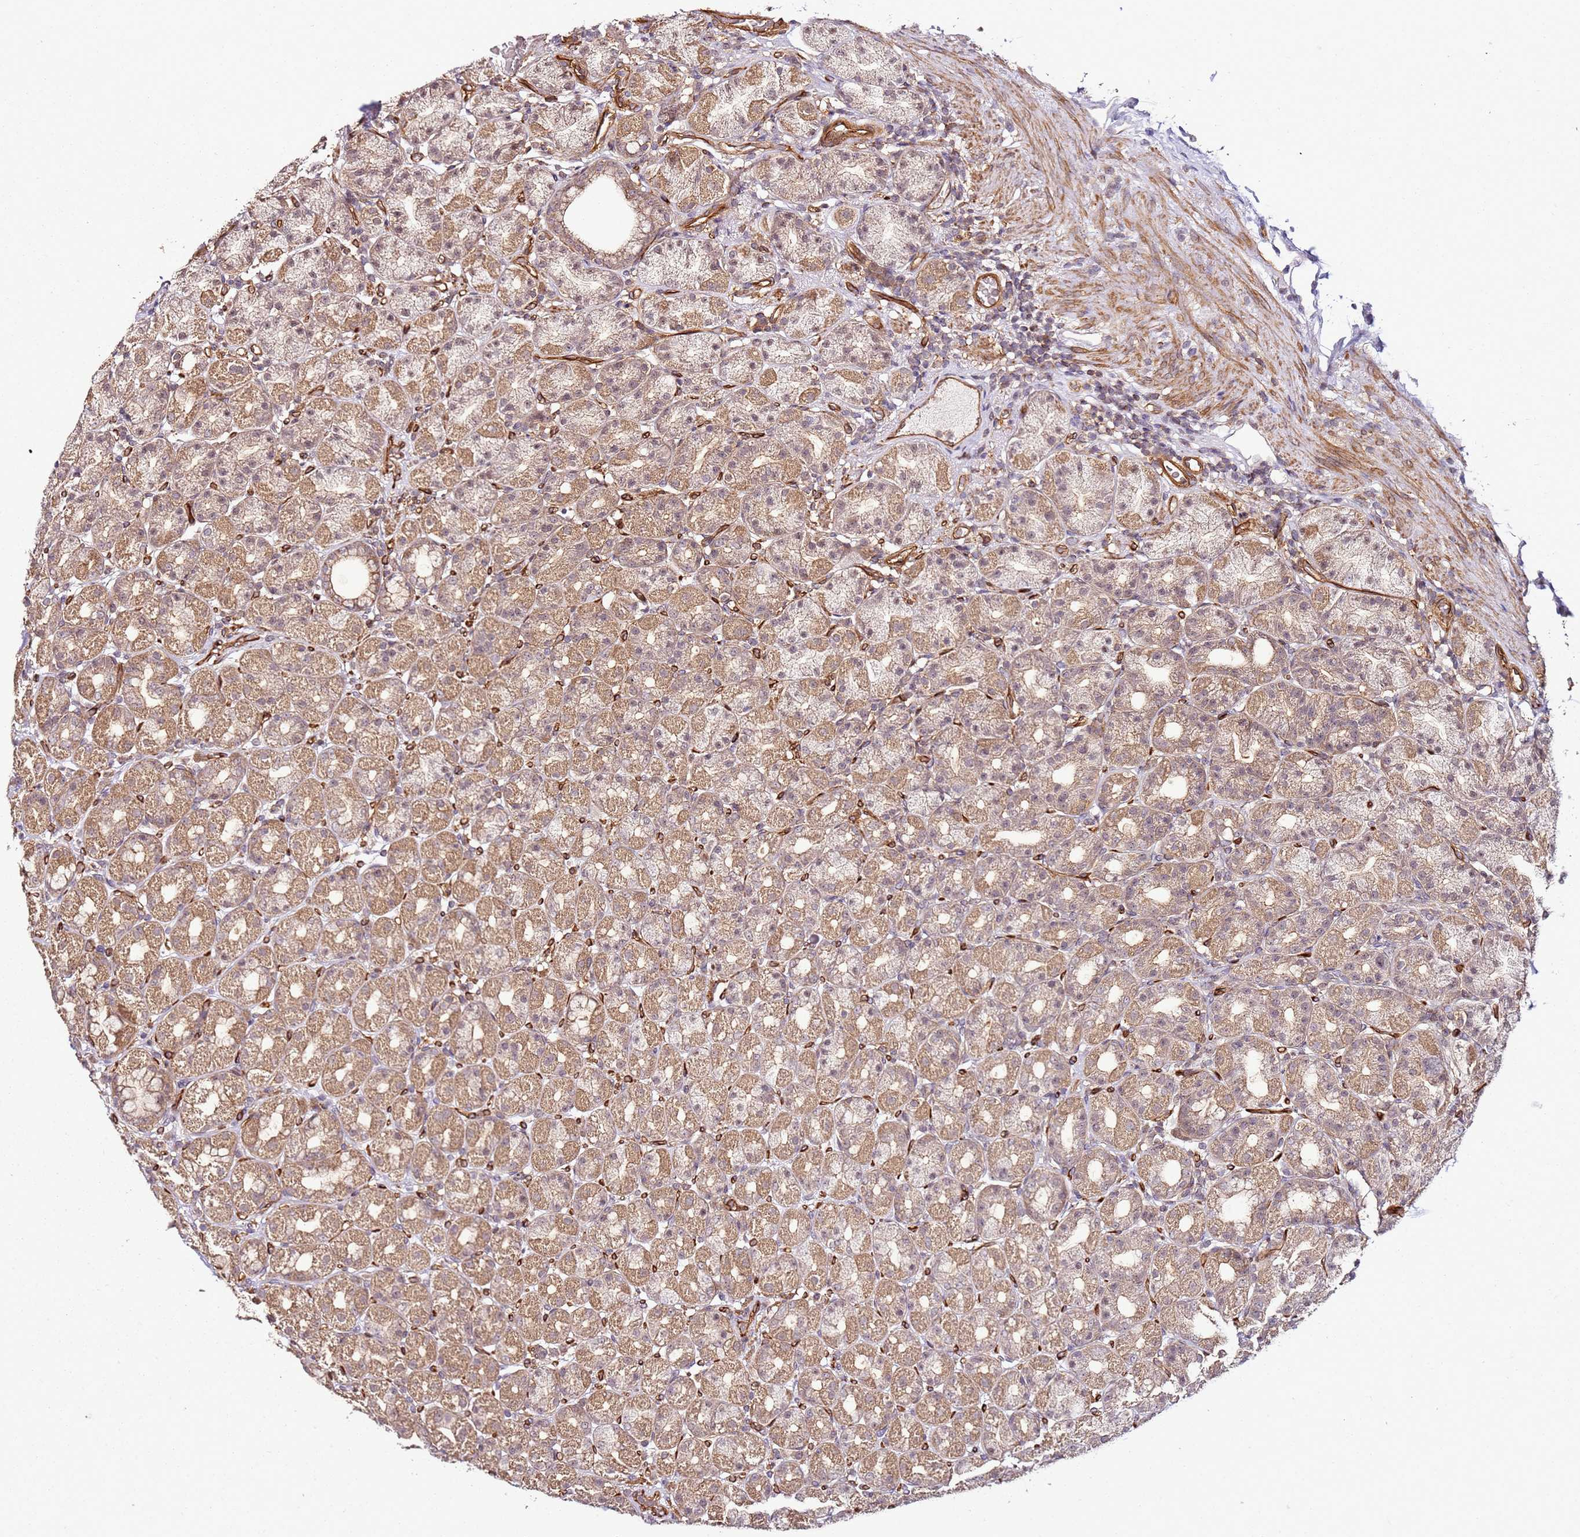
{"staining": {"intensity": "moderate", "quantity": ">75%", "location": "cytoplasmic/membranous,nuclear"}, "tissue": "stomach", "cell_type": "Glandular cells", "image_type": "normal", "snomed": [{"axis": "morphology", "description": "Normal tissue, NOS"}, {"axis": "topography", "description": "Stomach, upper"}], "caption": "About >75% of glandular cells in benign human stomach display moderate cytoplasmic/membranous,nuclear protein positivity as visualized by brown immunohistochemical staining.", "gene": "CCNYL1", "patient": {"sex": "male", "age": 68}}